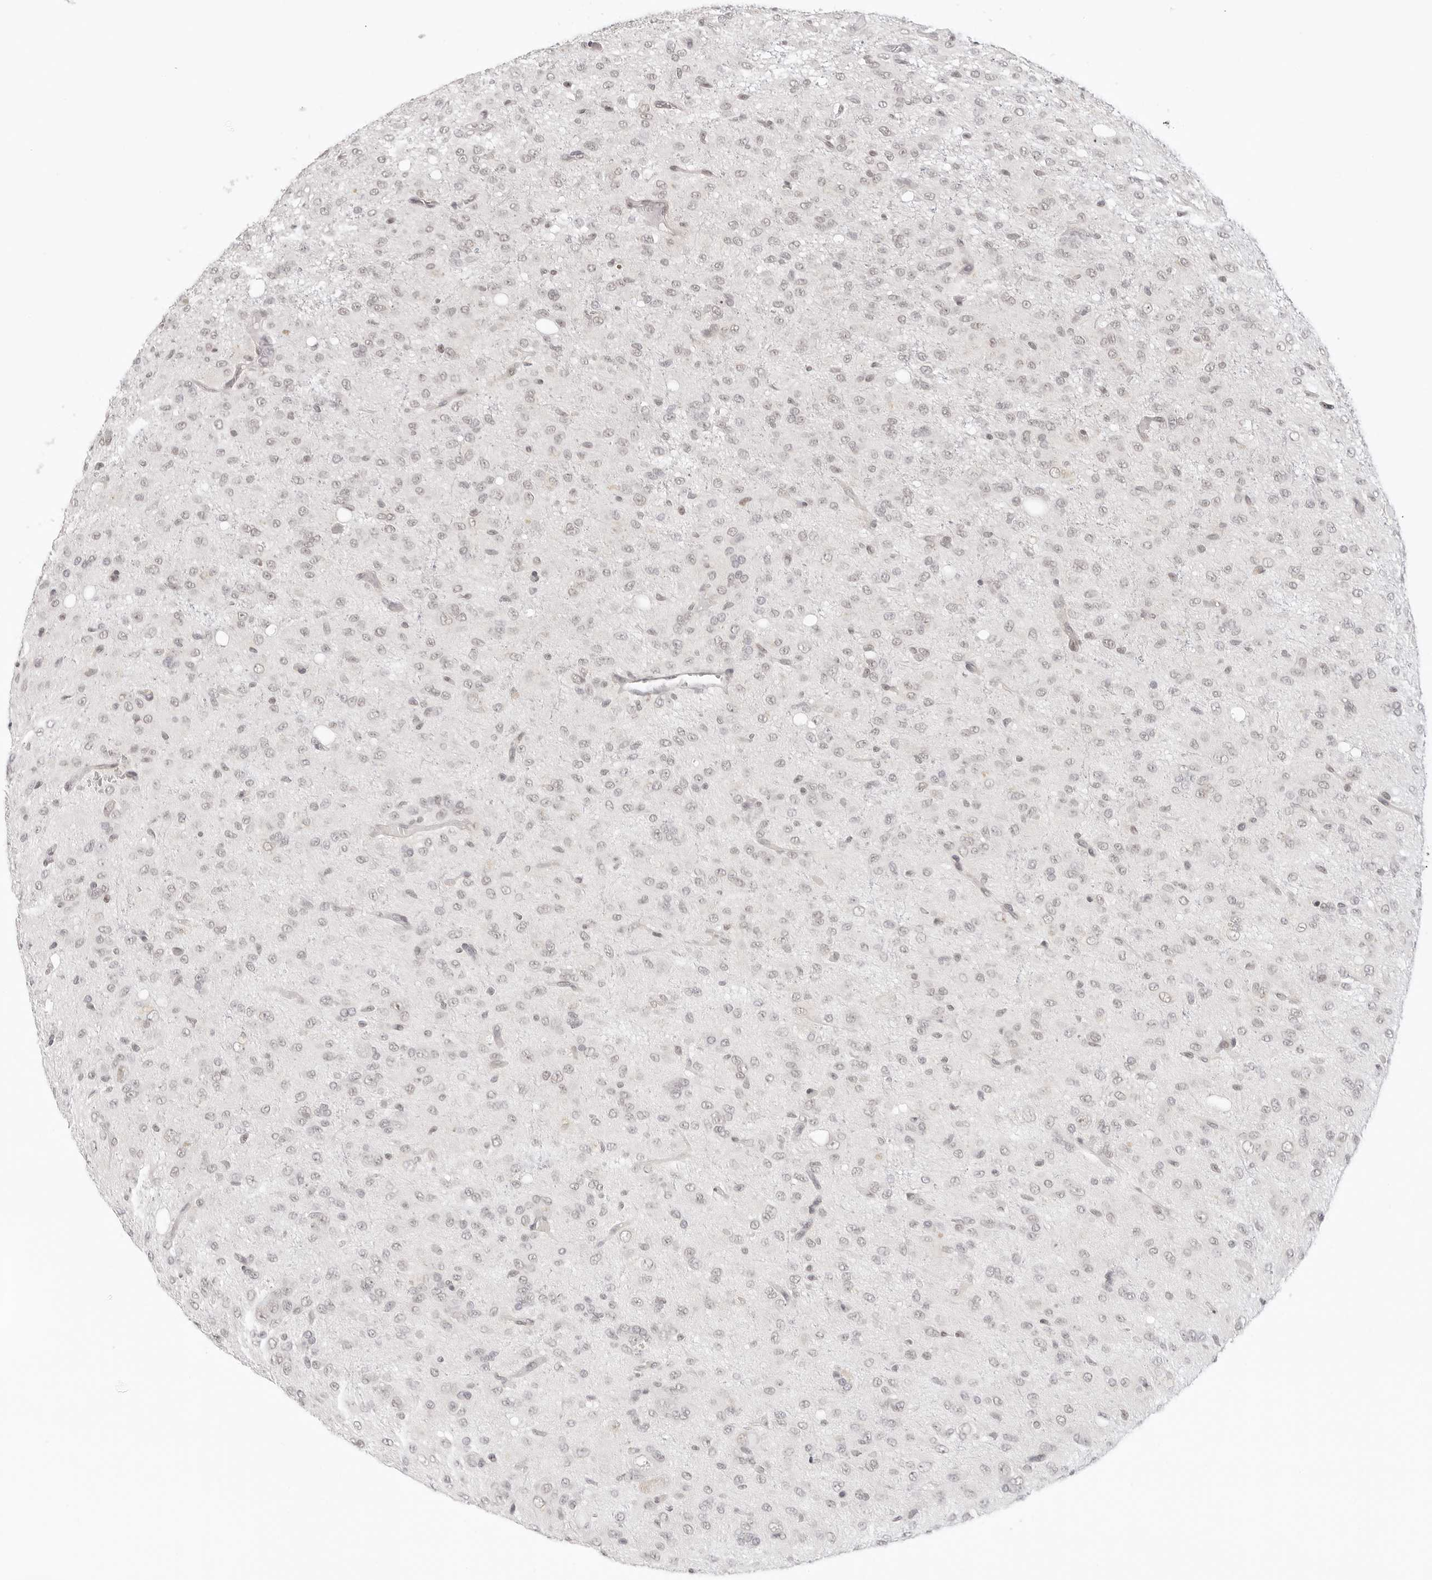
{"staining": {"intensity": "weak", "quantity": "<25%", "location": "nuclear"}, "tissue": "glioma", "cell_type": "Tumor cells", "image_type": "cancer", "snomed": [{"axis": "morphology", "description": "Glioma, malignant, High grade"}, {"axis": "topography", "description": "Brain"}], "caption": "Malignant high-grade glioma stained for a protein using IHC reveals no staining tumor cells.", "gene": "TCIM", "patient": {"sex": "female", "age": 59}}